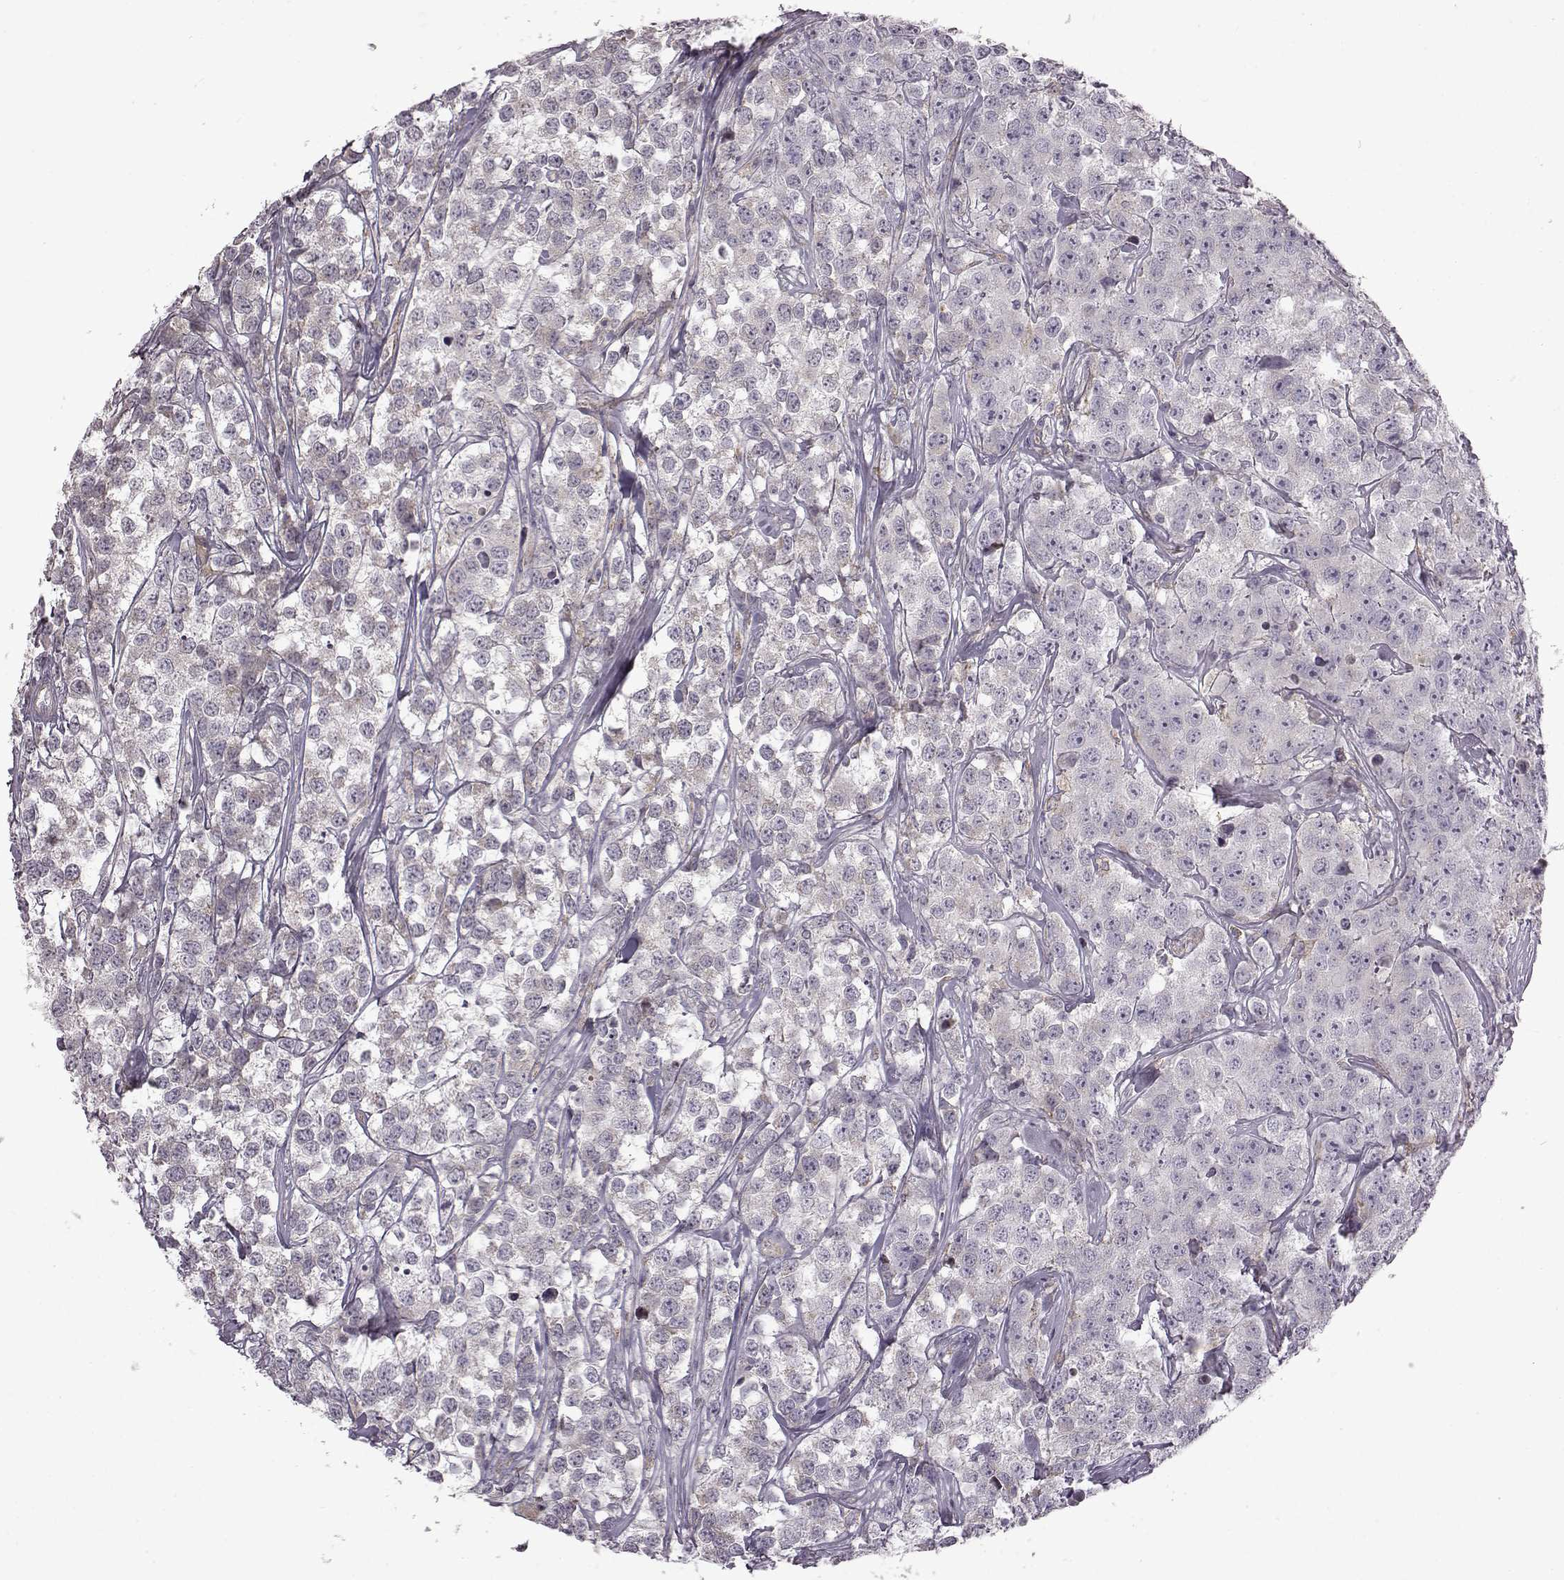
{"staining": {"intensity": "negative", "quantity": "none", "location": "none"}, "tissue": "testis cancer", "cell_type": "Tumor cells", "image_type": "cancer", "snomed": [{"axis": "morphology", "description": "Seminoma, NOS"}, {"axis": "topography", "description": "Testis"}], "caption": "The immunohistochemistry (IHC) photomicrograph has no significant staining in tumor cells of testis cancer tissue.", "gene": "B3GNT6", "patient": {"sex": "male", "age": 59}}